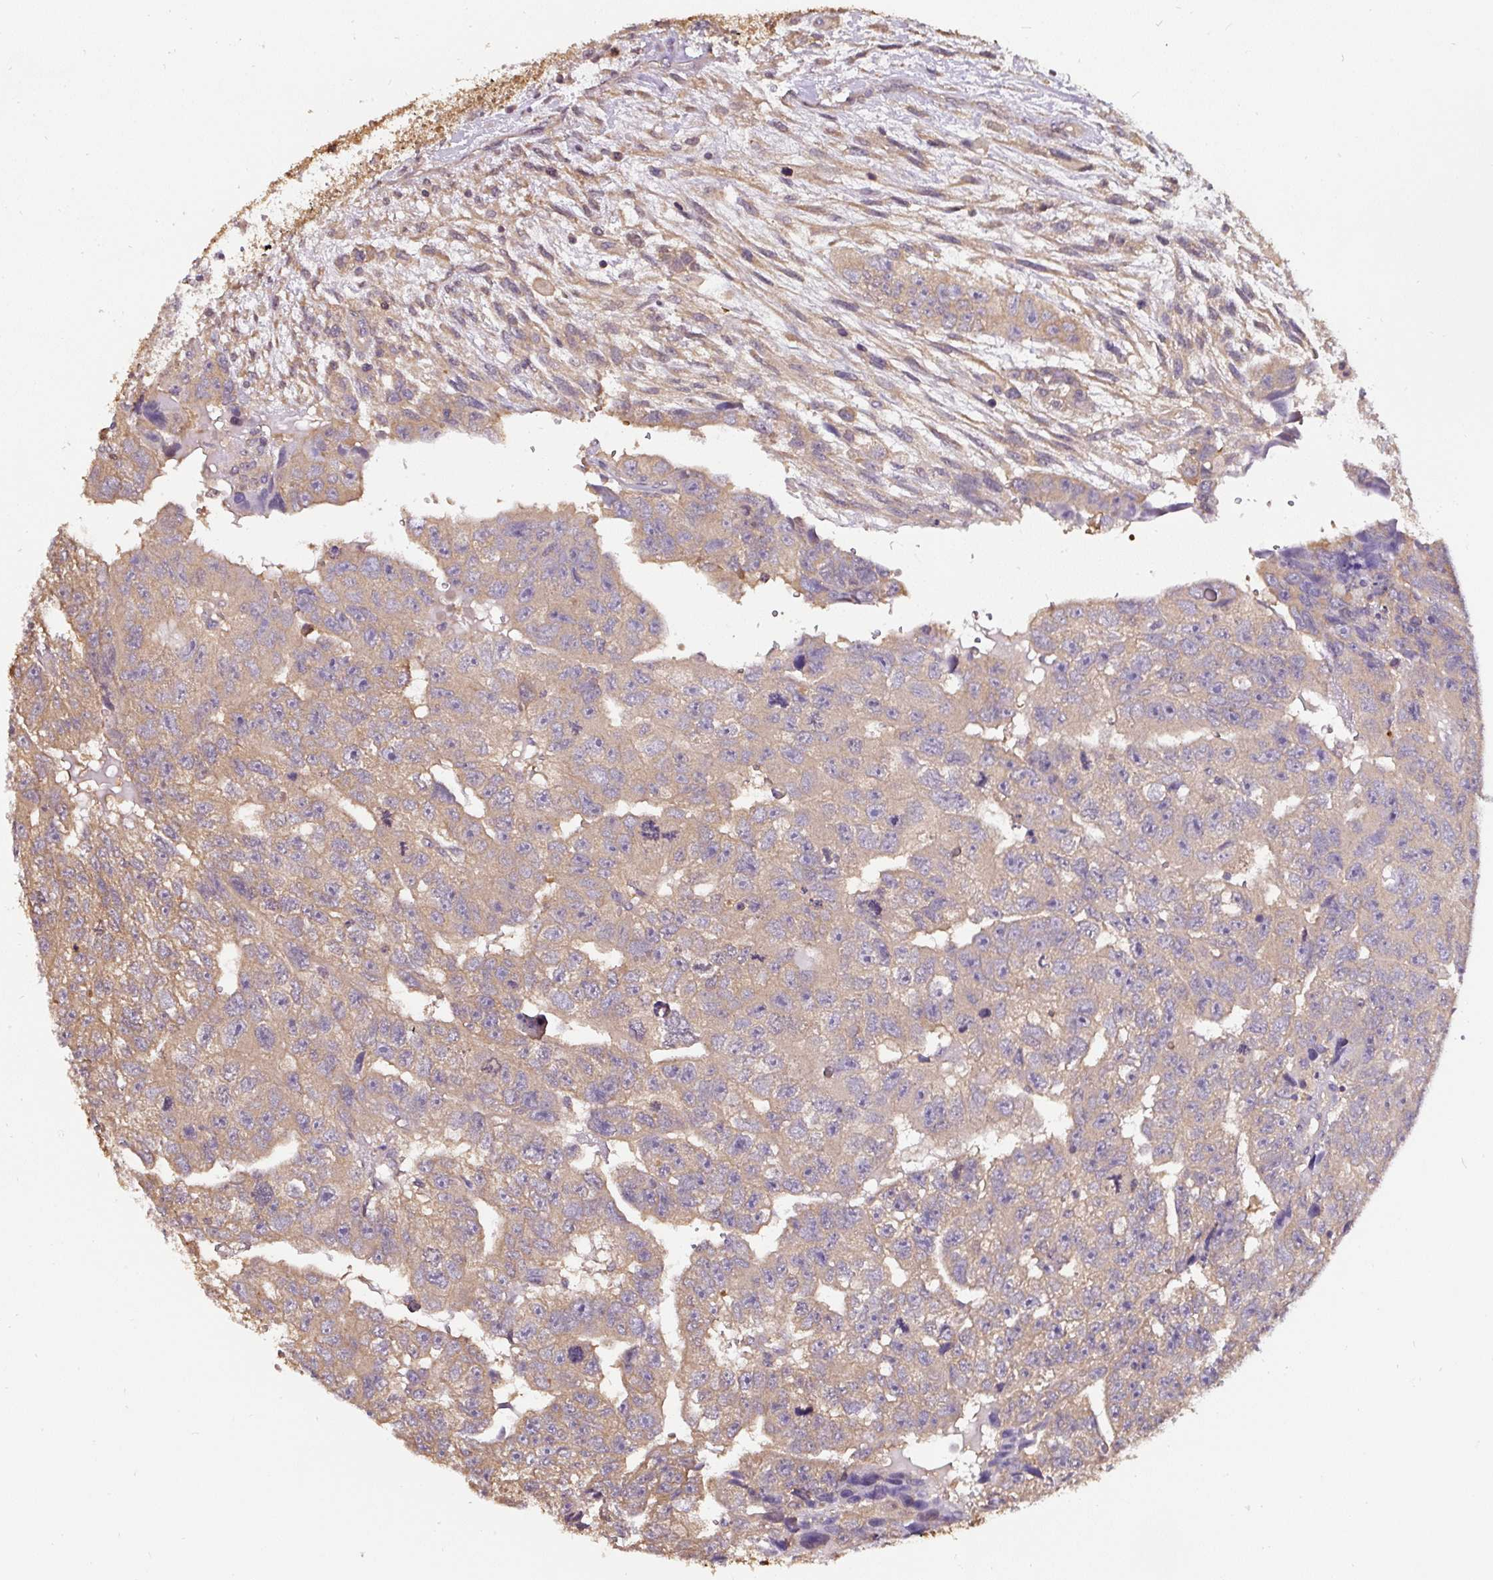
{"staining": {"intensity": "weak", "quantity": ">75%", "location": "cytoplasmic/membranous"}, "tissue": "testis cancer", "cell_type": "Tumor cells", "image_type": "cancer", "snomed": [{"axis": "morphology", "description": "Carcinoma, Embryonal, NOS"}, {"axis": "topography", "description": "Testis"}], "caption": "Testis cancer stained with a brown dye demonstrates weak cytoplasmic/membranous positive positivity in approximately >75% of tumor cells.", "gene": "ST13", "patient": {"sex": "male", "age": 20}}